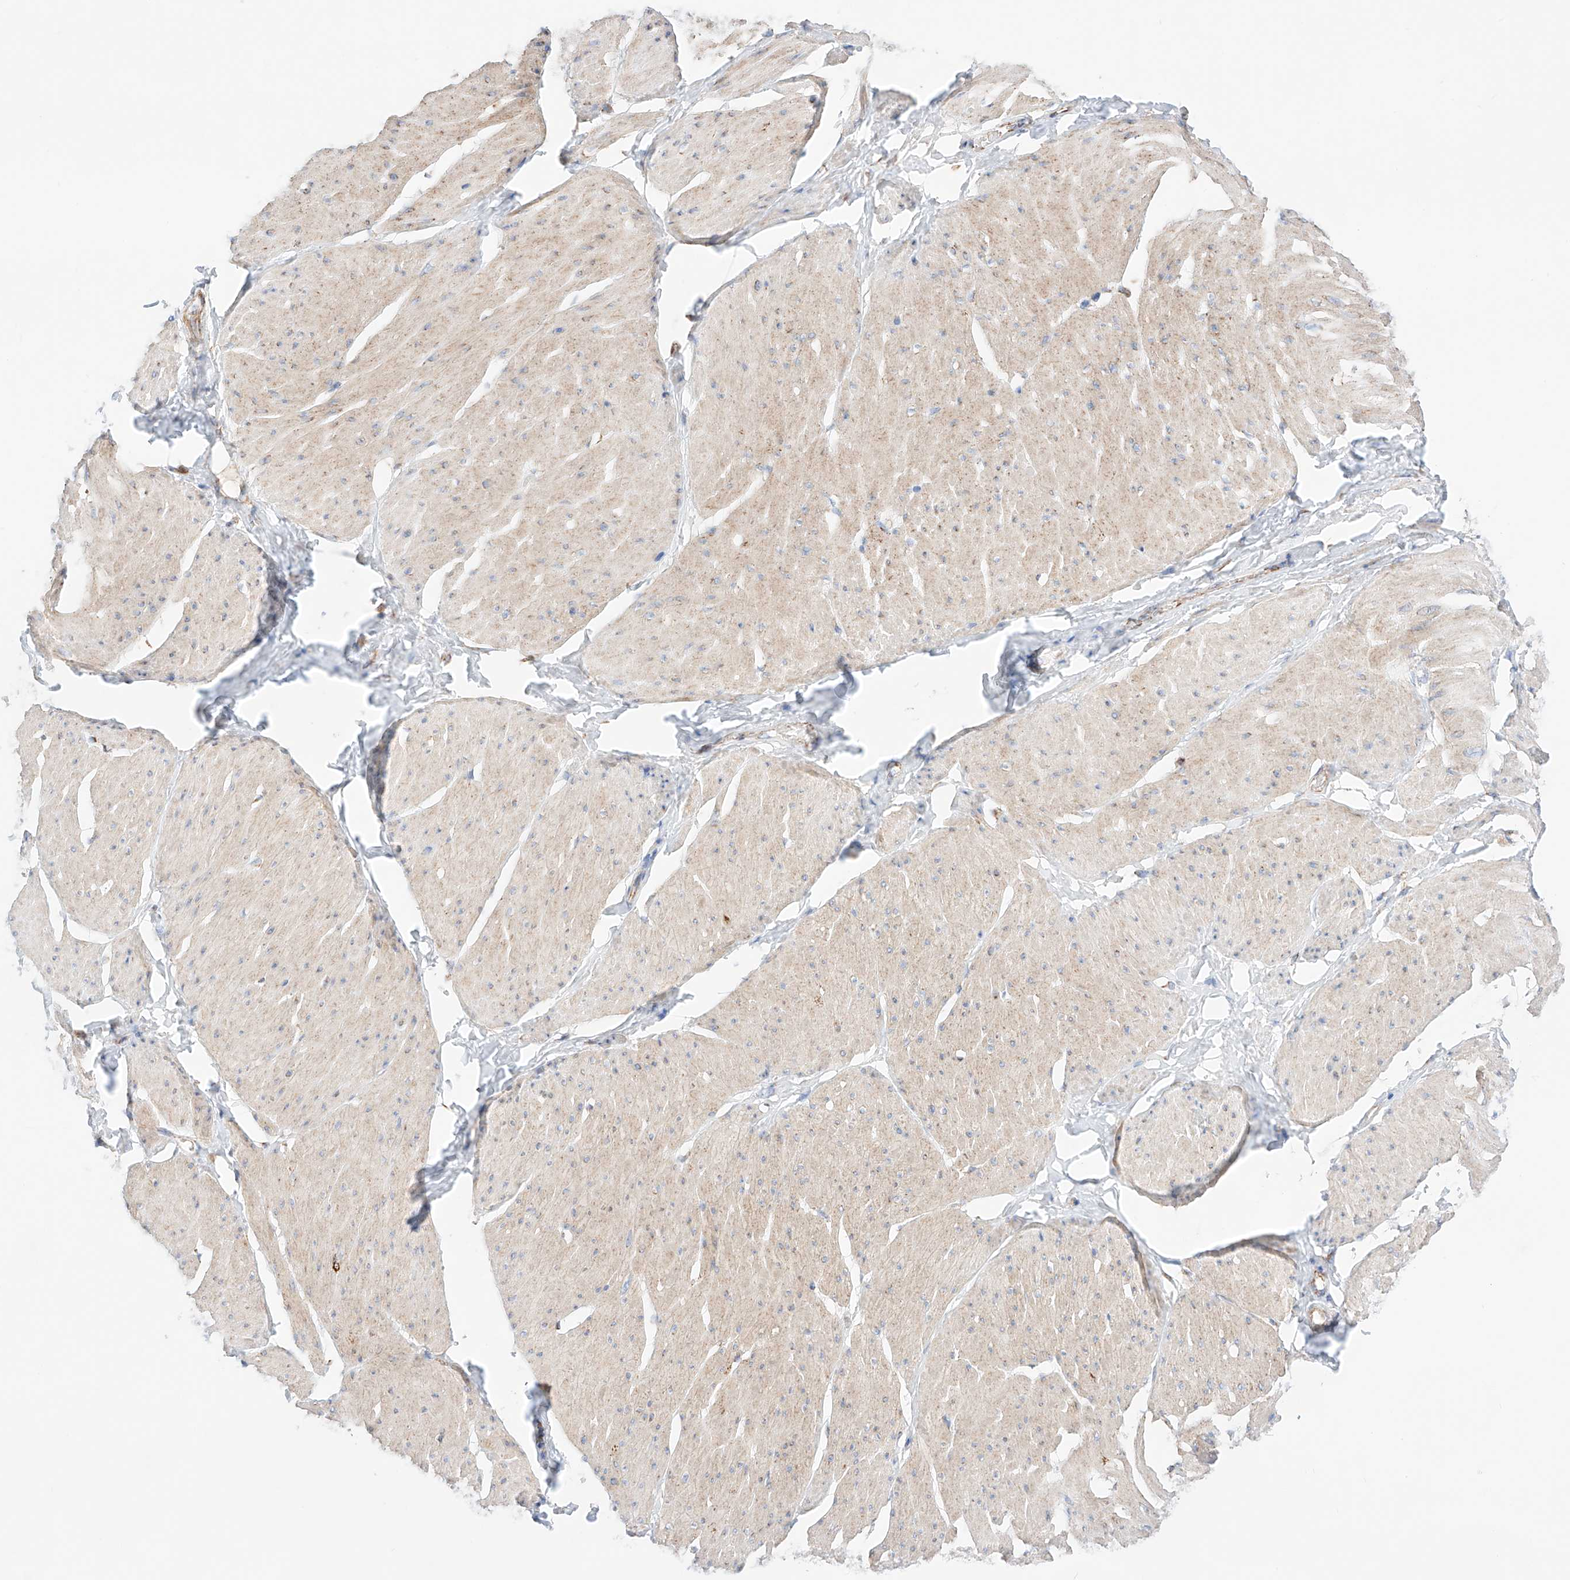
{"staining": {"intensity": "weak", "quantity": "25%-75%", "location": "cytoplasmic/membranous"}, "tissue": "smooth muscle", "cell_type": "Smooth muscle cells", "image_type": "normal", "snomed": [{"axis": "morphology", "description": "Urothelial carcinoma, High grade"}, {"axis": "topography", "description": "Urinary bladder"}], "caption": "Immunohistochemical staining of benign smooth muscle displays 25%-75% levels of weak cytoplasmic/membranous protein expression in approximately 25%-75% of smooth muscle cells.", "gene": "KTI12", "patient": {"sex": "male", "age": 46}}